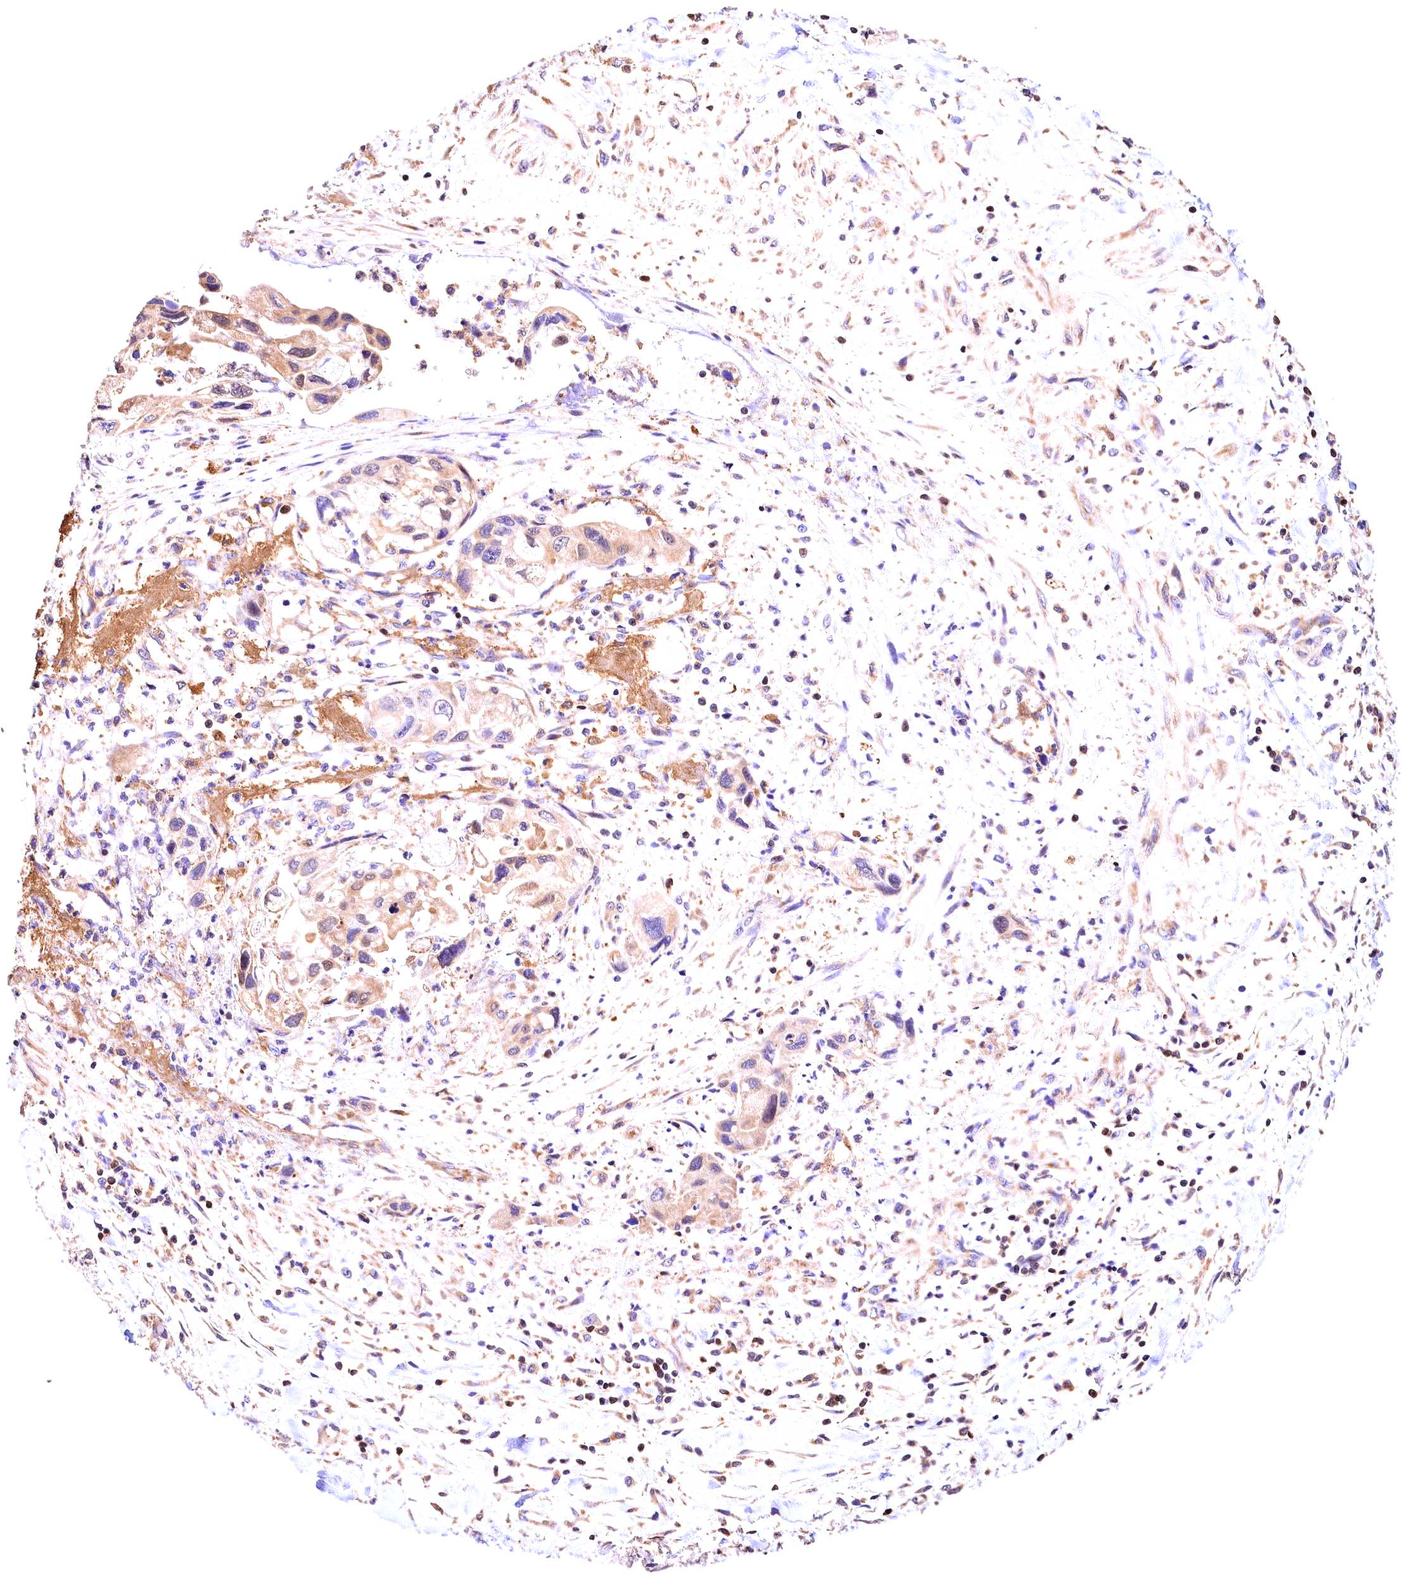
{"staining": {"intensity": "moderate", "quantity": "<25%", "location": "cytoplasmic/membranous"}, "tissue": "pancreatic cancer", "cell_type": "Tumor cells", "image_type": "cancer", "snomed": [{"axis": "morphology", "description": "Adenocarcinoma, NOS"}, {"axis": "topography", "description": "Pancreas"}], "caption": "Human pancreatic adenocarcinoma stained with a protein marker demonstrates moderate staining in tumor cells.", "gene": "KPTN", "patient": {"sex": "female", "age": 50}}